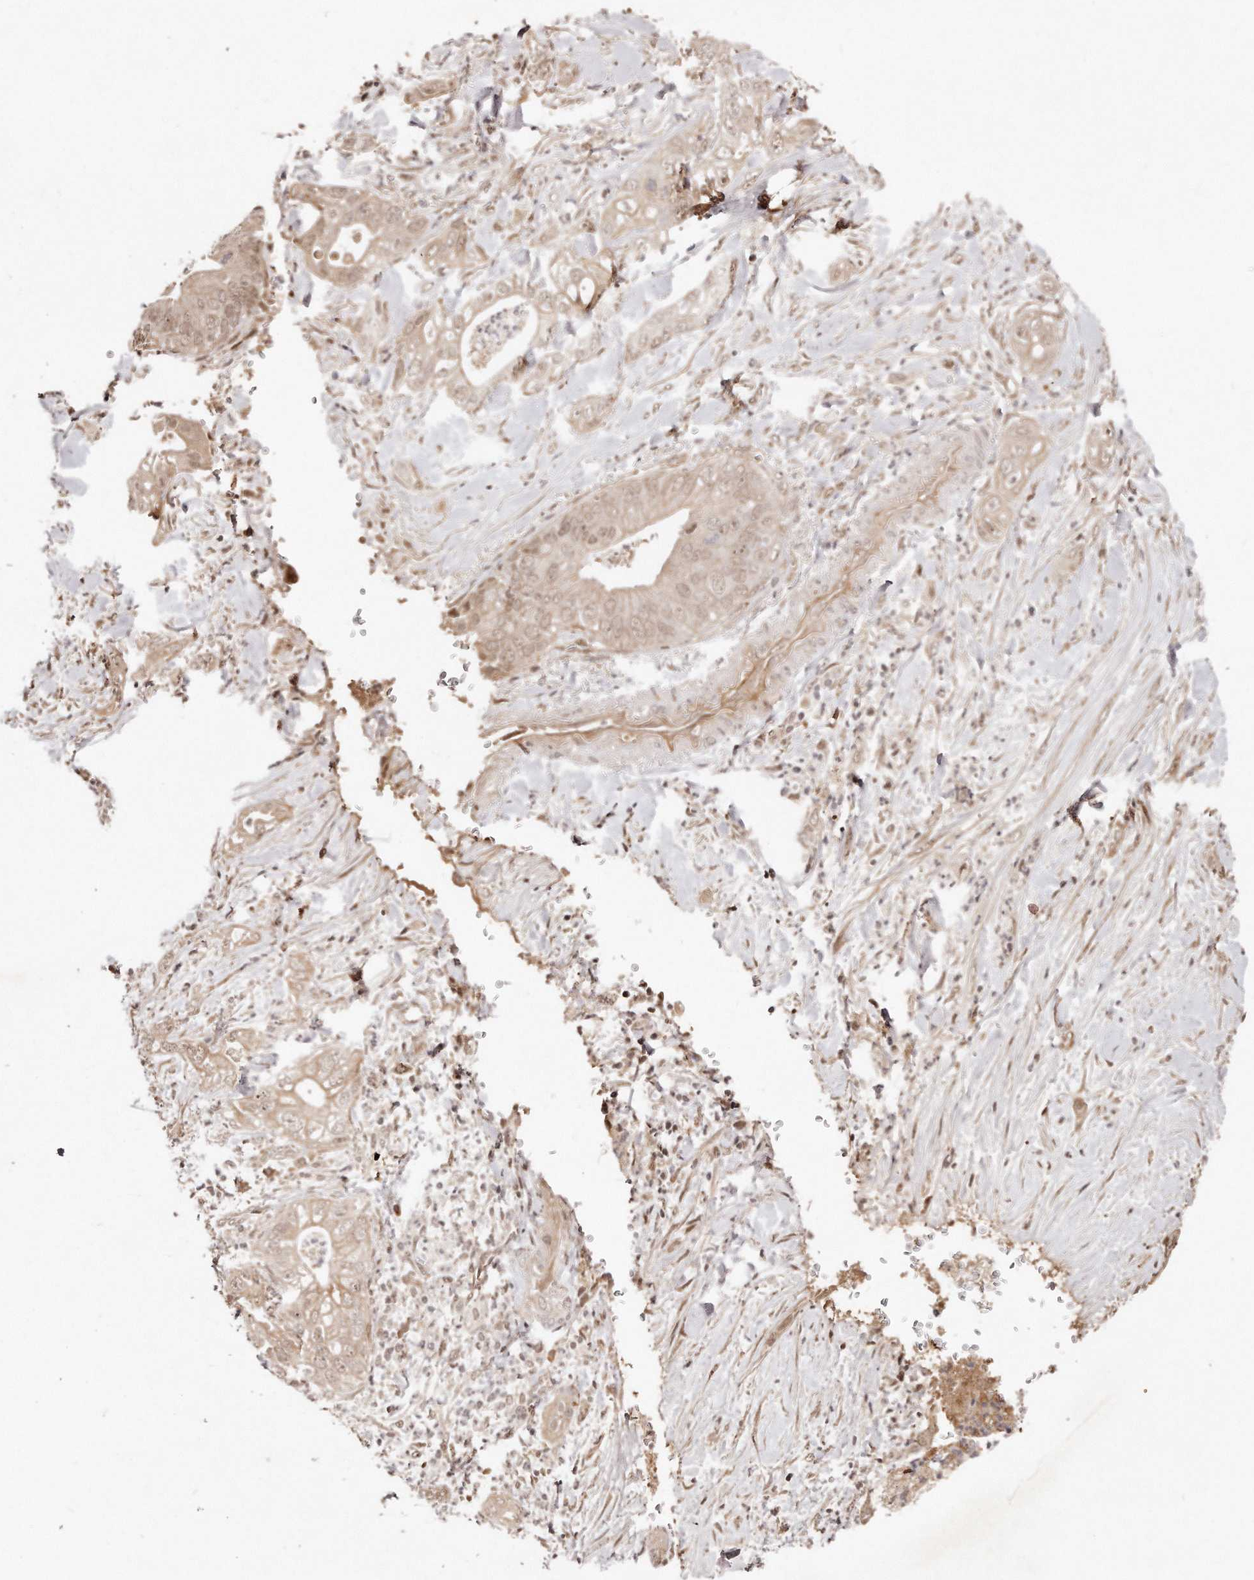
{"staining": {"intensity": "weak", "quantity": ">75%", "location": "cytoplasmic/membranous,nuclear"}, "tissue": "pancreatic cancer", "cell_type": "Tumor cells", "image_type": "cancer", "snomed": [{"axis": "morphology", "description": "Adenocarcinoma, NOS"}, {"axis": "topography", "description": "Pancreas"}], "caption": "Protein expression analysis of pancreatic cancer reveals weak cytoplasmic/membranous and nuclear staining in about >75% of tumor cells. (Stains: DAB in brown, nuclei in blue, Microscopy: brightfield microscopy at high magnification).", "gene": "SOX4", "patient": {"sex": "female", "age": 78}}